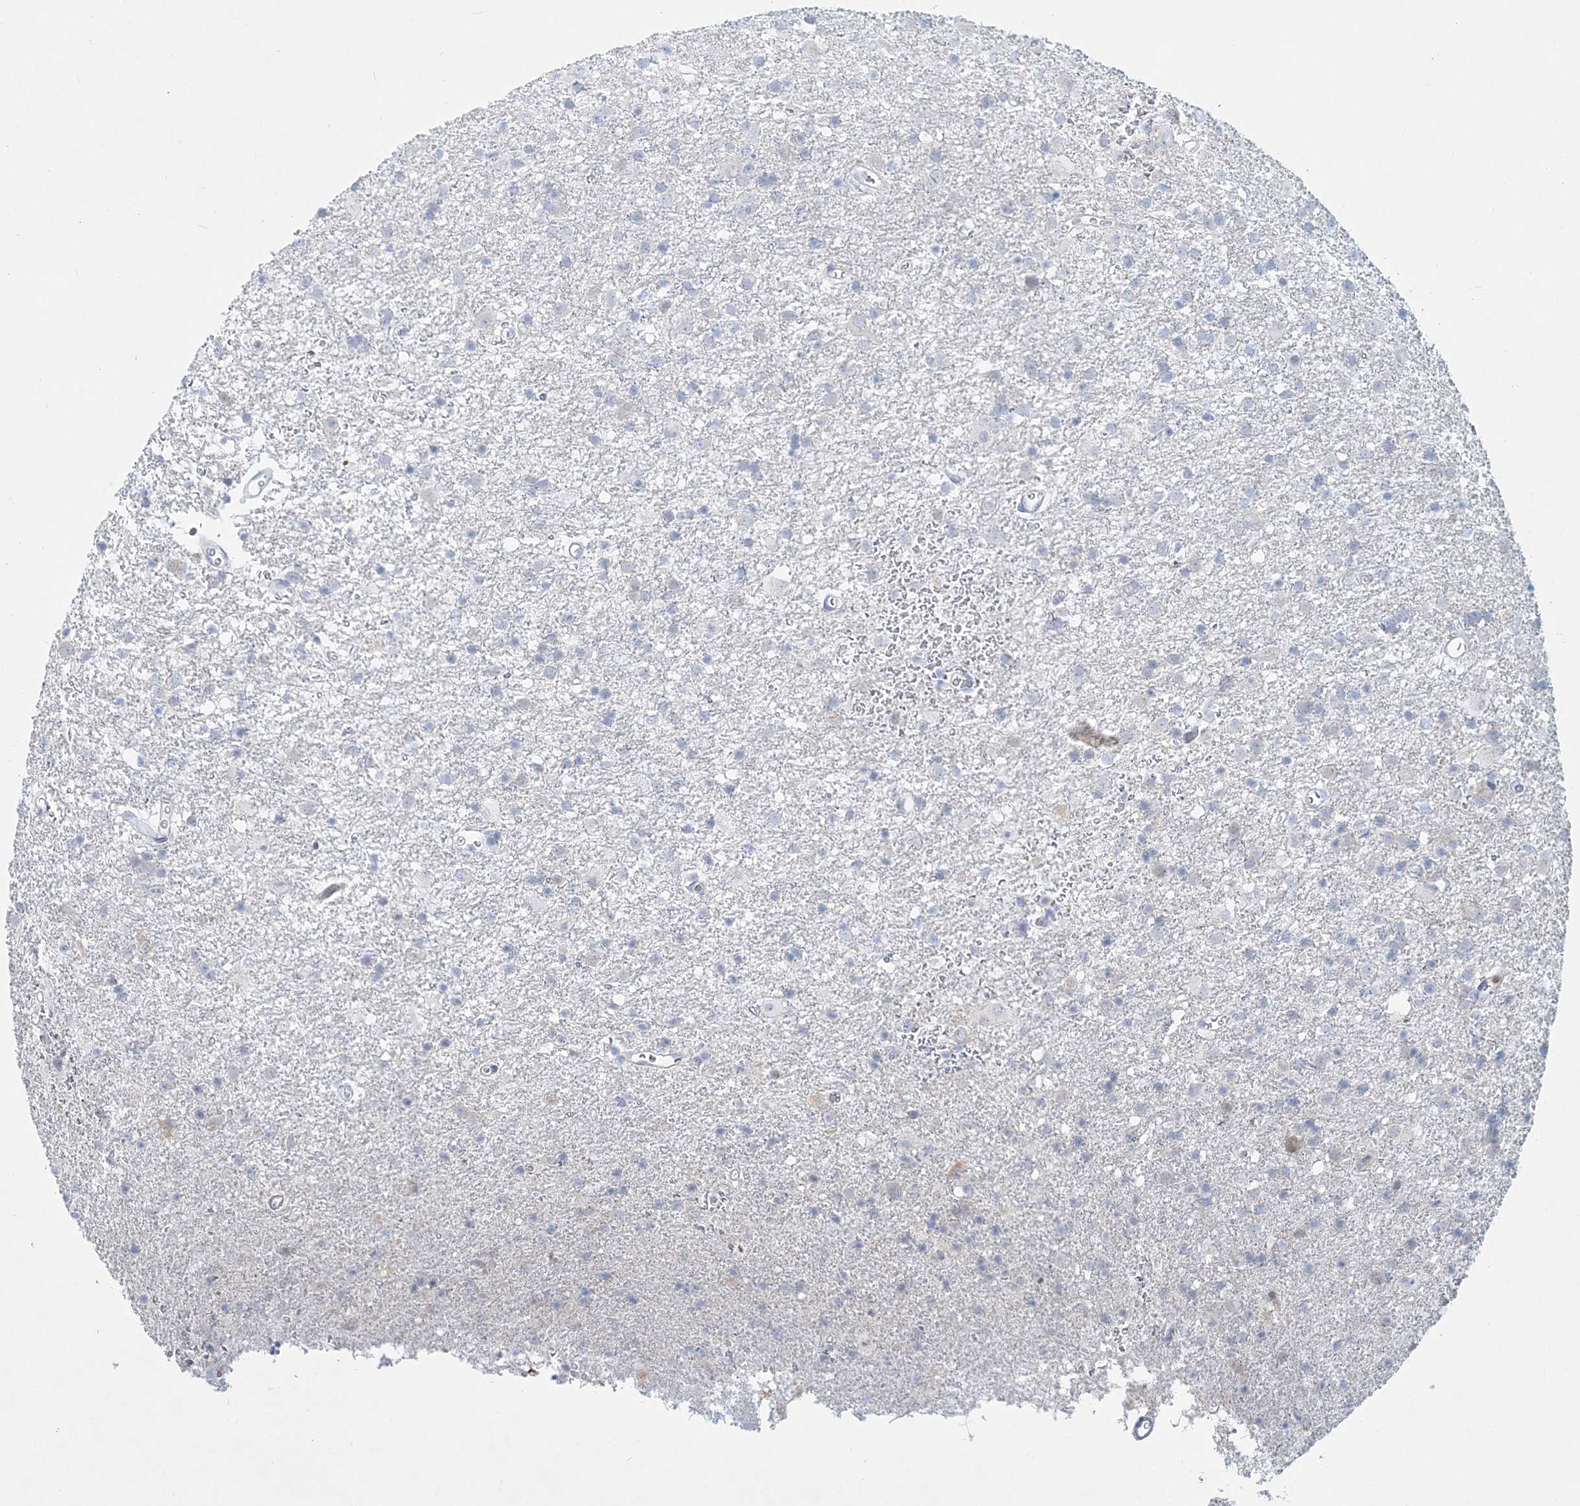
{"staining": {"intensity": "negative", "quantity": "none", "location": "none"}, "tissue": "glioma", "cell_type": "Tumor cells", "image_type": "cancer", "snomed": [{"axis": "morphology", "description": "Glioma, malignant, Low grade"}, {"axis": "topography", "description": "Brain"}], "caption": "Immunohistochemistry micrograph of glioma stained for a protein (brown), which reveals no staining in tumor cells. Nuclei are stained in blue.", "gene": "DNAH5", "patient": {"sex": "male", "age": 65}}